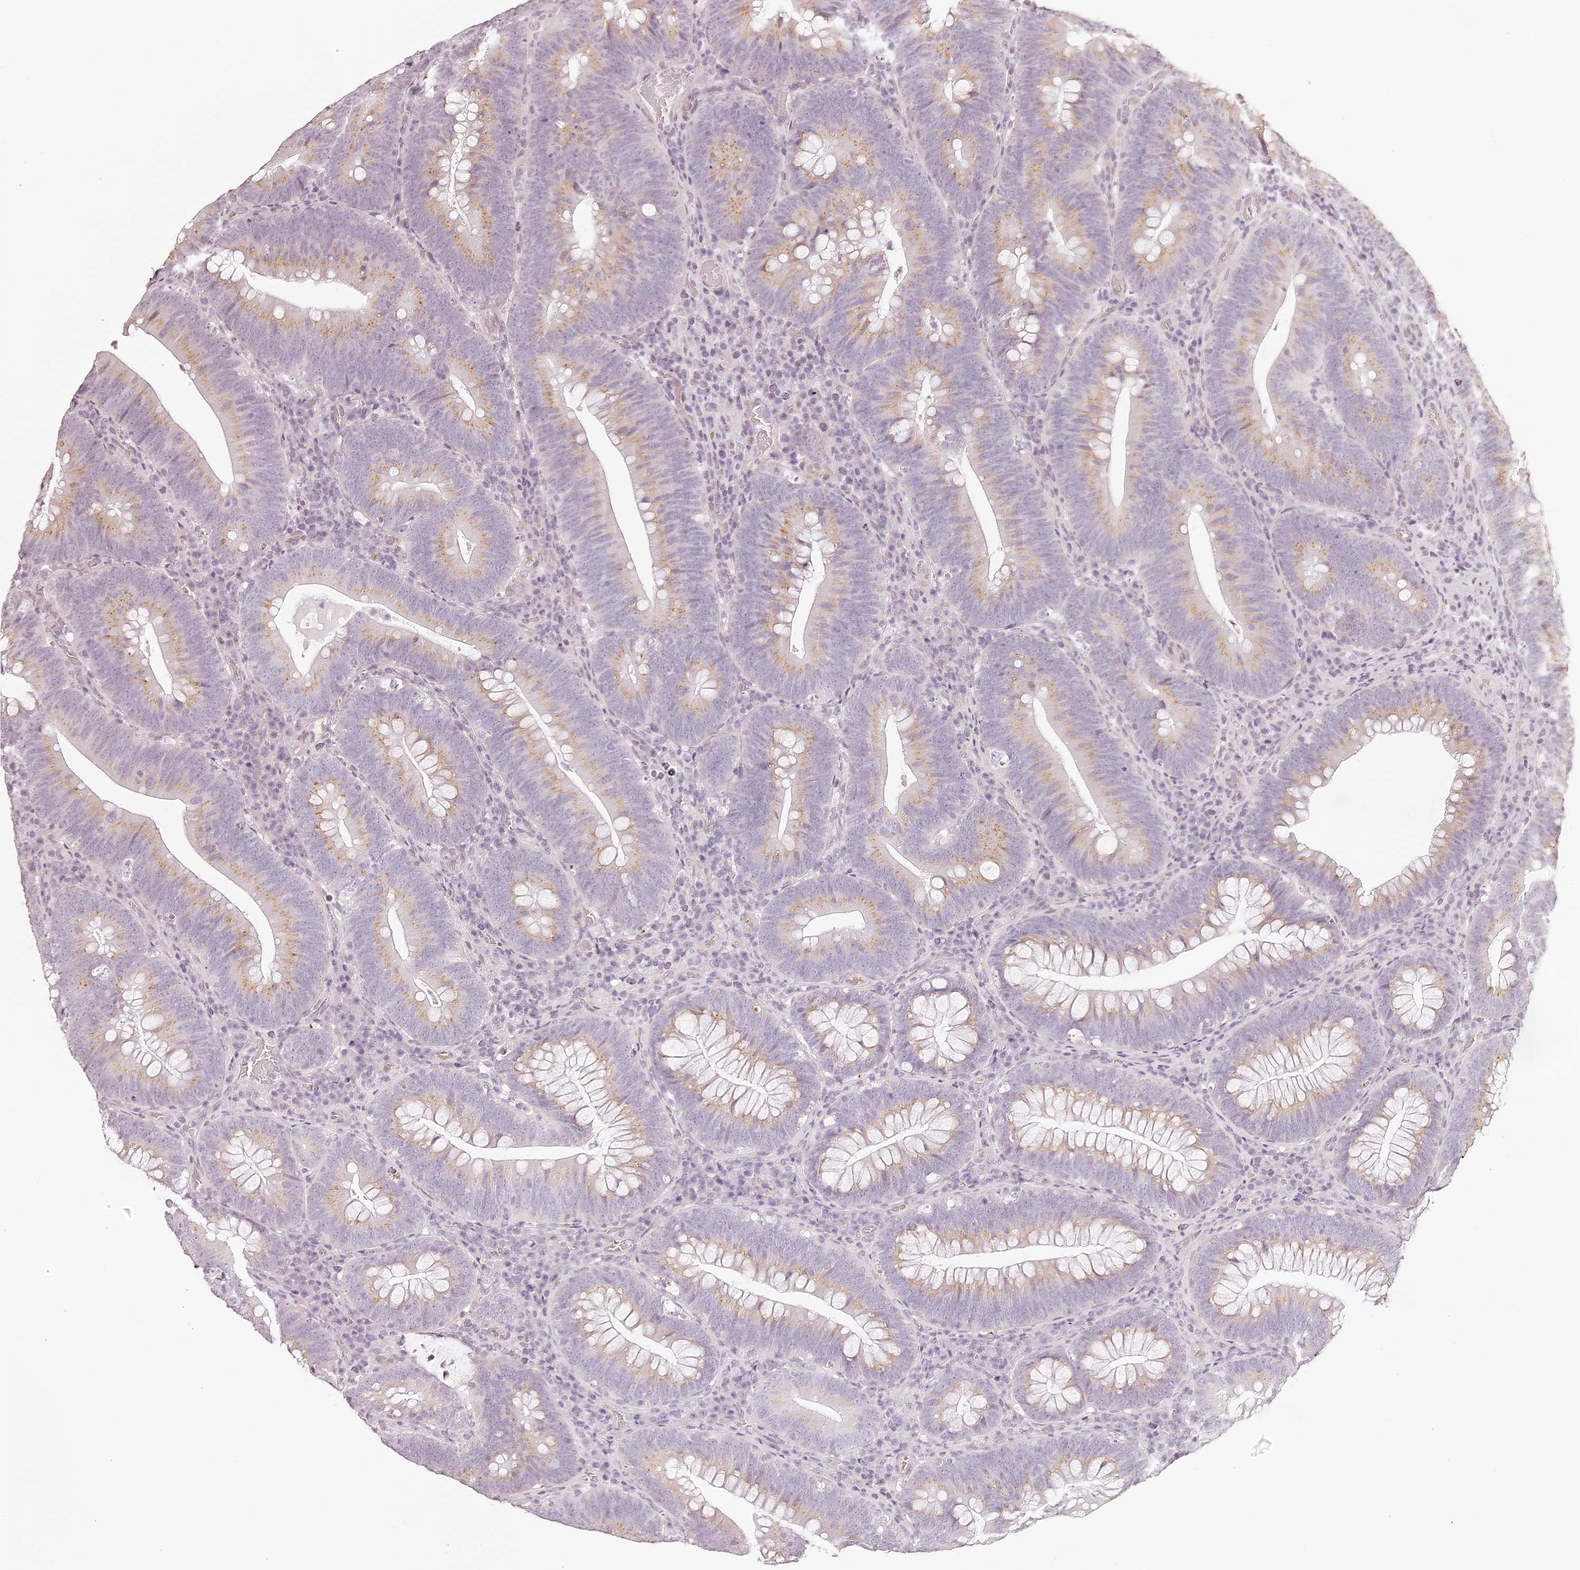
{"staining": {"intensity": "weak", "quantity": ">75%", "location": "cytoplasmic/membranous"}, "tissue": "colorectal cancer", "cell_type": "Tumor cells", "image_type": "cancer", "snomed": [{"axis": "morphology", "description": "Normal tissue, NOS"}, {"axis": "topography", "description": "Colon"}], "caption": "Colorectal cancer stained for a protein (brown) reveals weak cytoplasmic/membranous positive positivity in approximately >75% of tumor cells.", "gene": "ELAPOR1", "patient": {"sex": "female", "age": 82}}